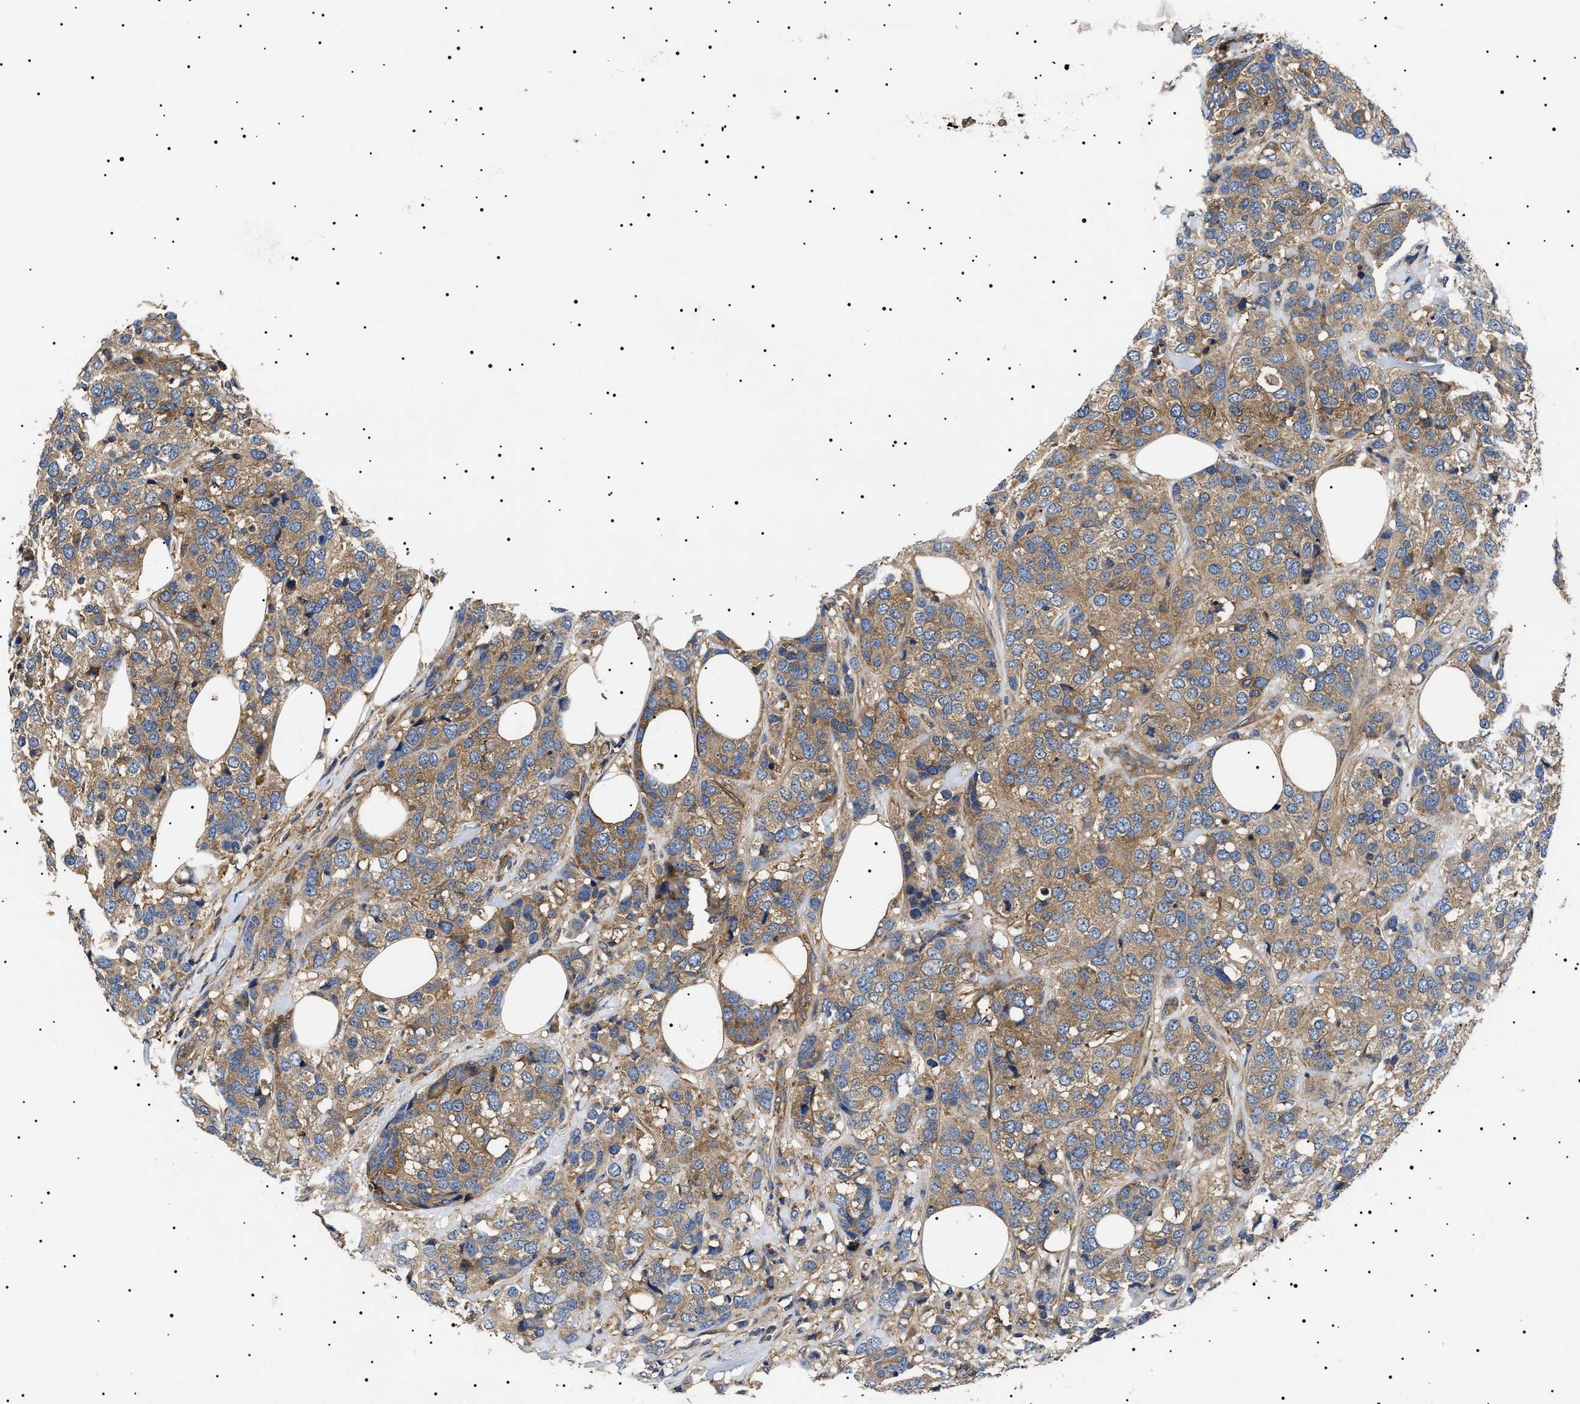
{"staining": {"intensity": "moderate", "quantity": ">75%", "location": "cytoplasmic/membranous"}, "tissue": "breast cancer", "cell_type": "Tumor cells", "image_type": "cancer", "snomed": [{"axis": "morphology", "description": "Lobular carcinoma"}, {"axis": "topography", "description": "Breast"}], "caption": "IHC staining of lobular carcinoma (breast), which shows medium levels of moderate cytoplasmic/membranous positivity in approximately >75% of tumor cells indicating moderate cytoplasmic/membranous protein positivity. The staining was performed using DAB (brown) for protein detection and nuclei were counterstained in hematoxylin (blue).", "gene": "TPP2", "patient": {"sex": "female", "age": 59}}